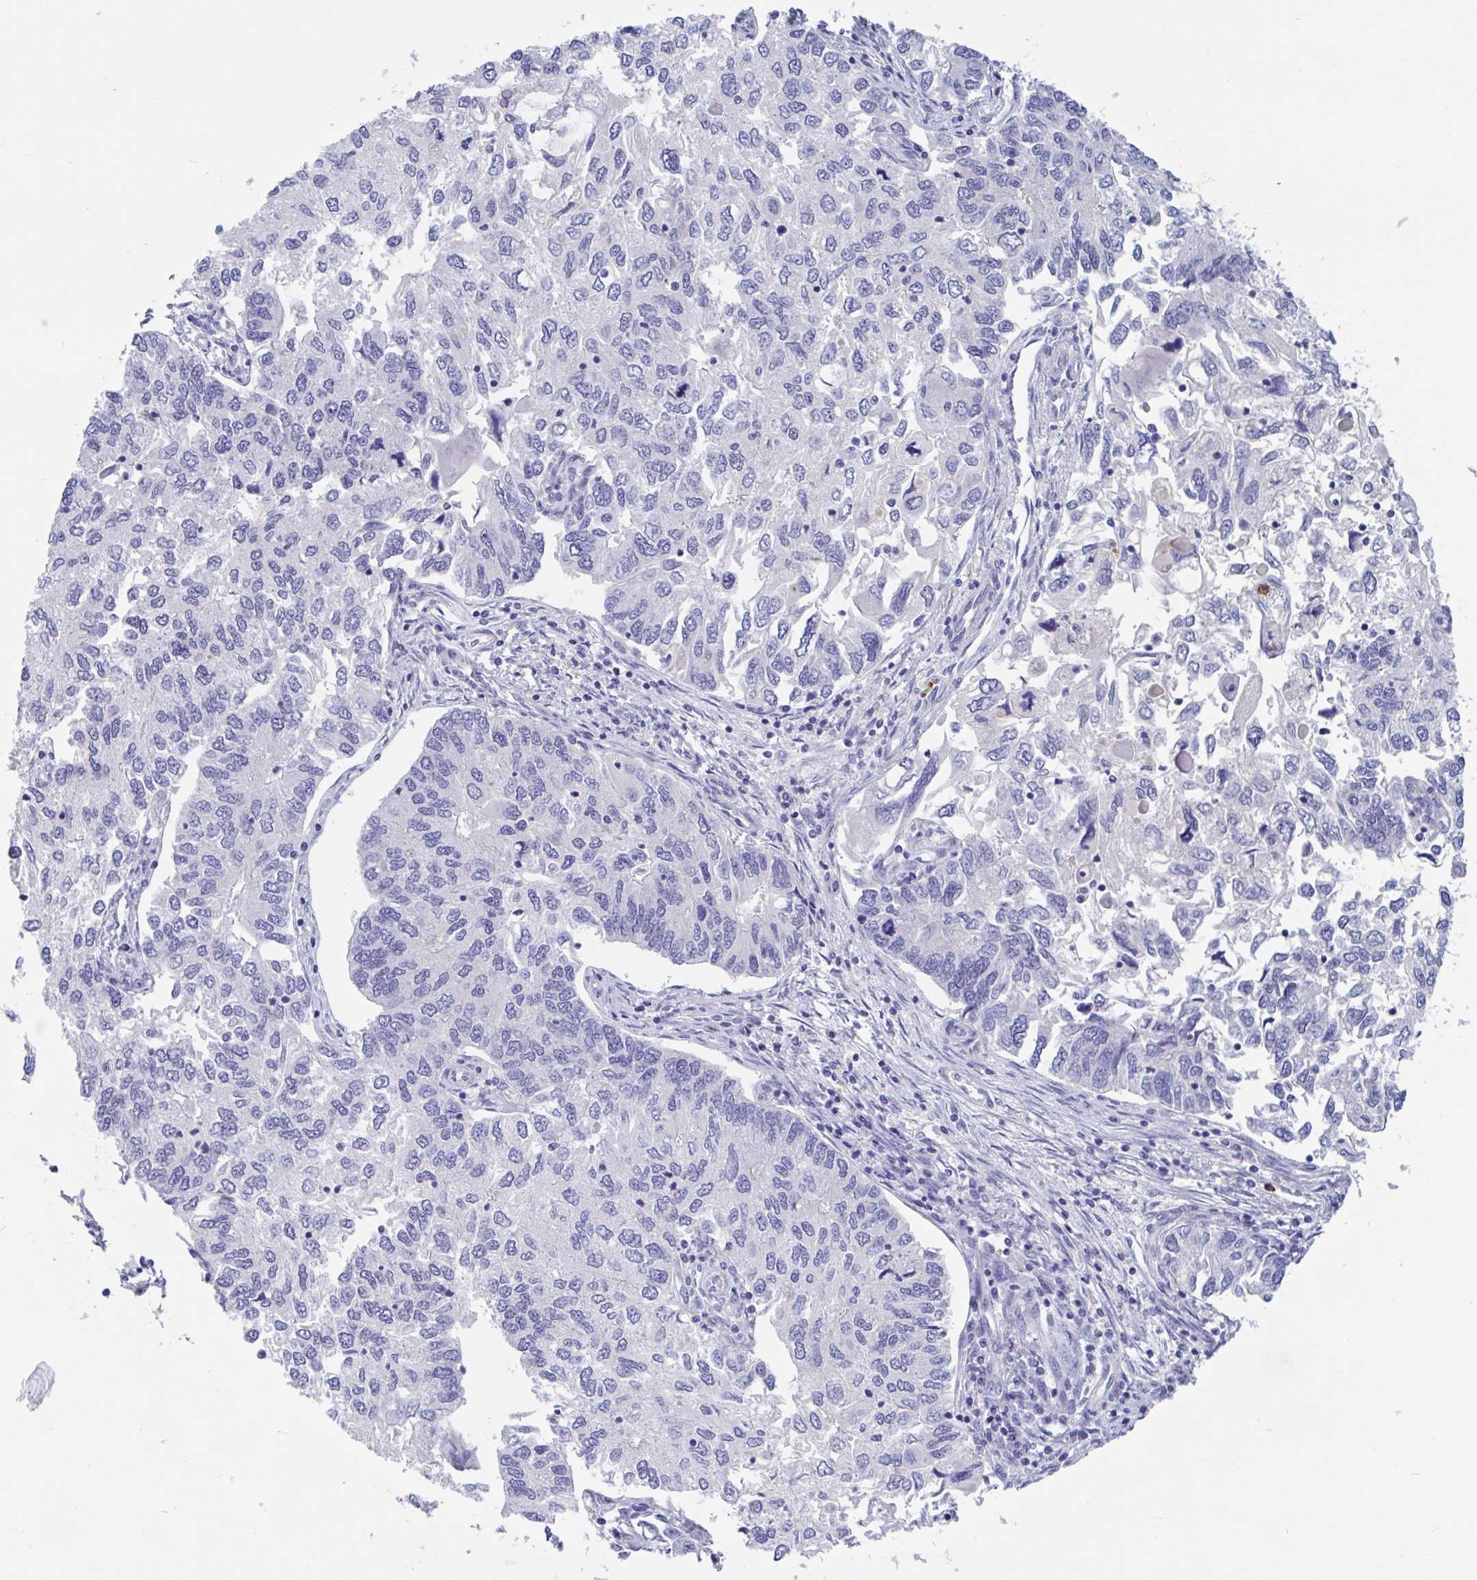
{"staining": {"intensity": "negative", "quantity": "none", "location": "none"}, "tissue": "endometrial cancer", "cell_type": "Tumor cells", "image_type": "cancer", "snomed": [{"axis": "morphology", "description": "Carcinoma, NOS"}, {"axis": "topography", "description": "Uterus"}], "caption": "There is no significant expression in tumor cells of carcinoma (endometrial).", "gene": "ZNHIT2", "patient": {"sex": "female", "age": 76}}